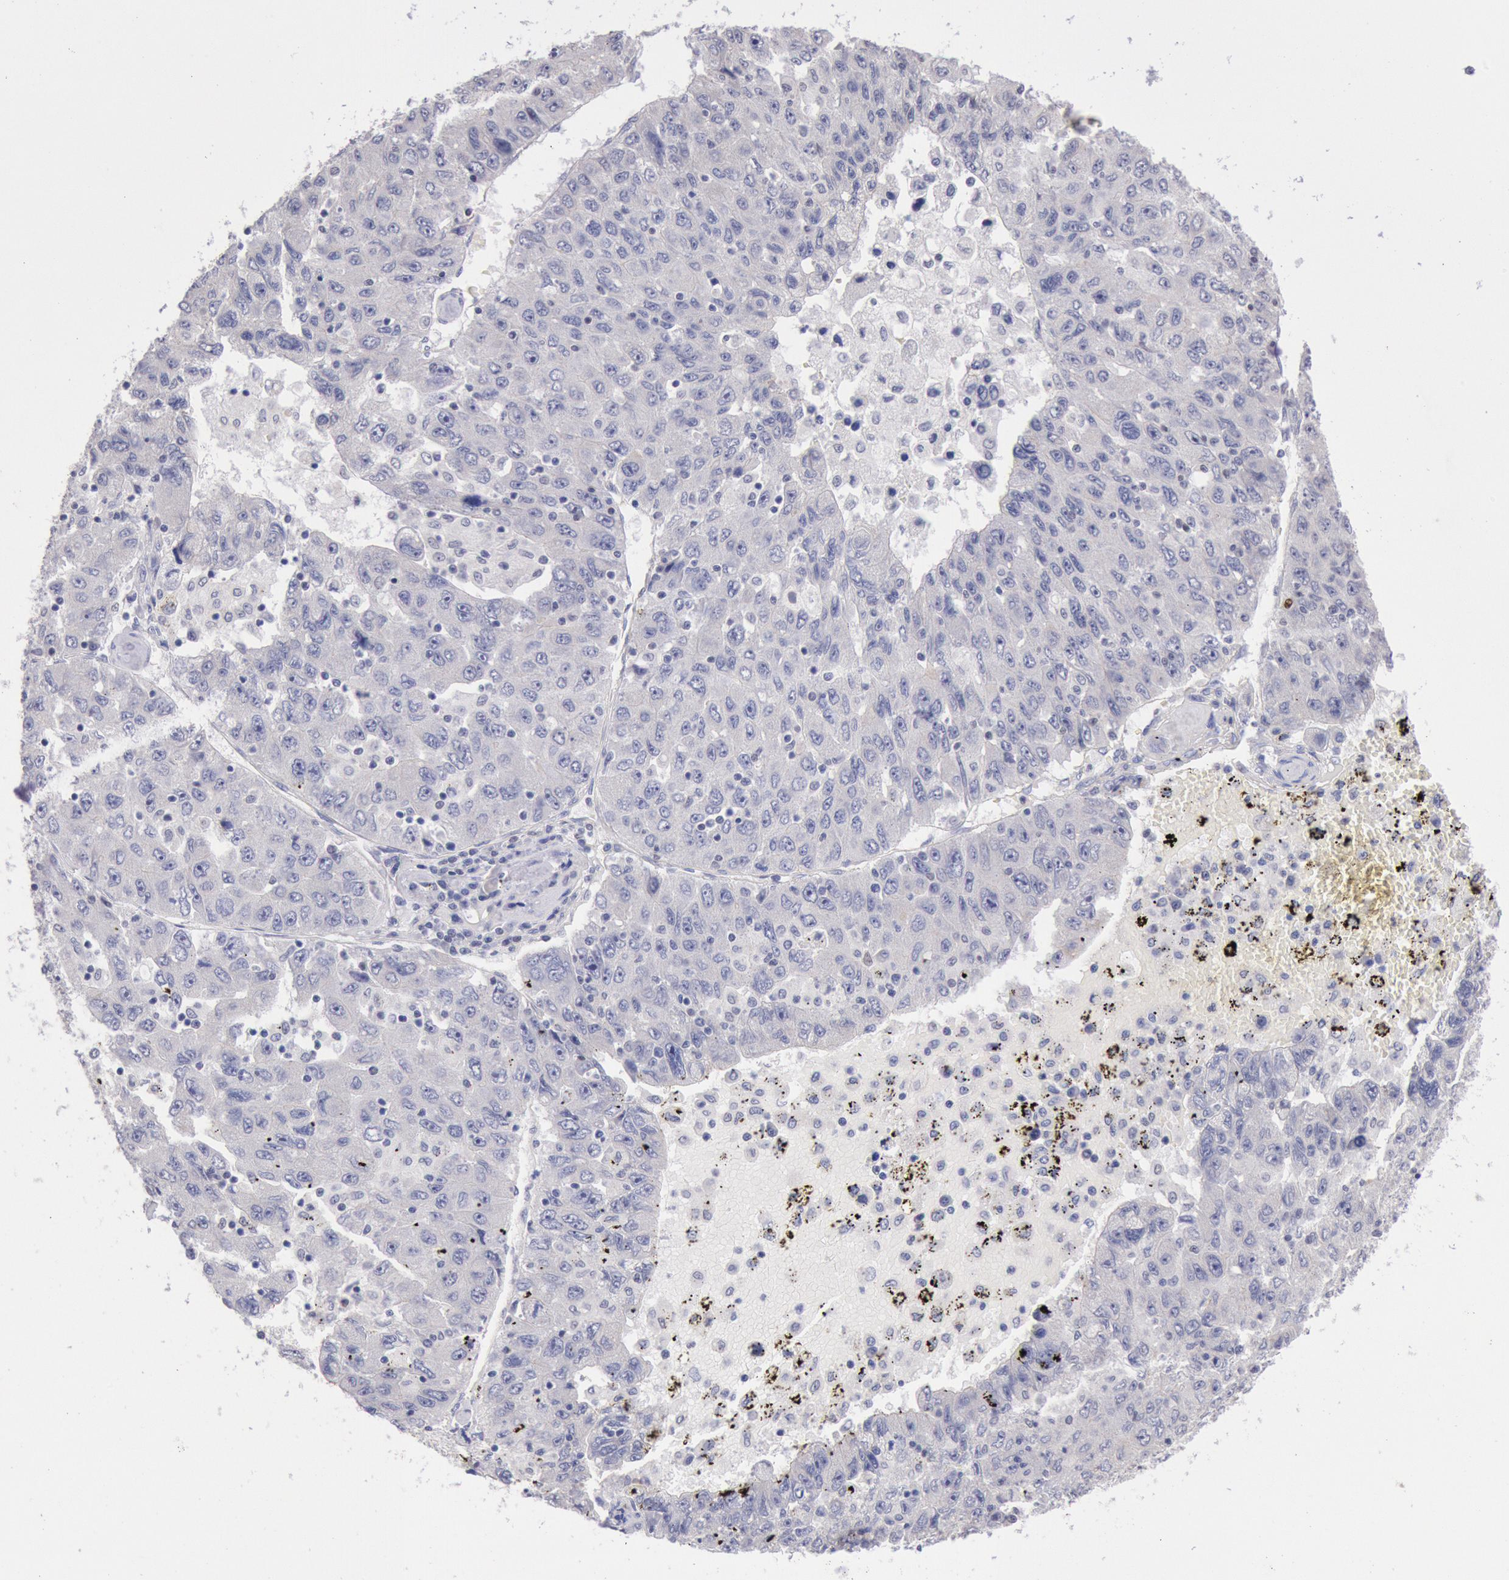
{"staining": {"intensity": "negative", "quantity": "none", "location": "none"}, "tissue": "liver cancer", "cell_type": "Tumor cells", "image_type": "cancer", "snomed": [{"axis": "morphology", "description": "Carcinoma, Hepatocellular, NOS"}, {"axis": "topography", "description": "Liver"}], "caption": "IHC of liver hepatocellular carcinoma demonstrates no staining in tumor cells.", "gene": "RPS6KA5", "patient": {"sex": "male", "age": 49}}